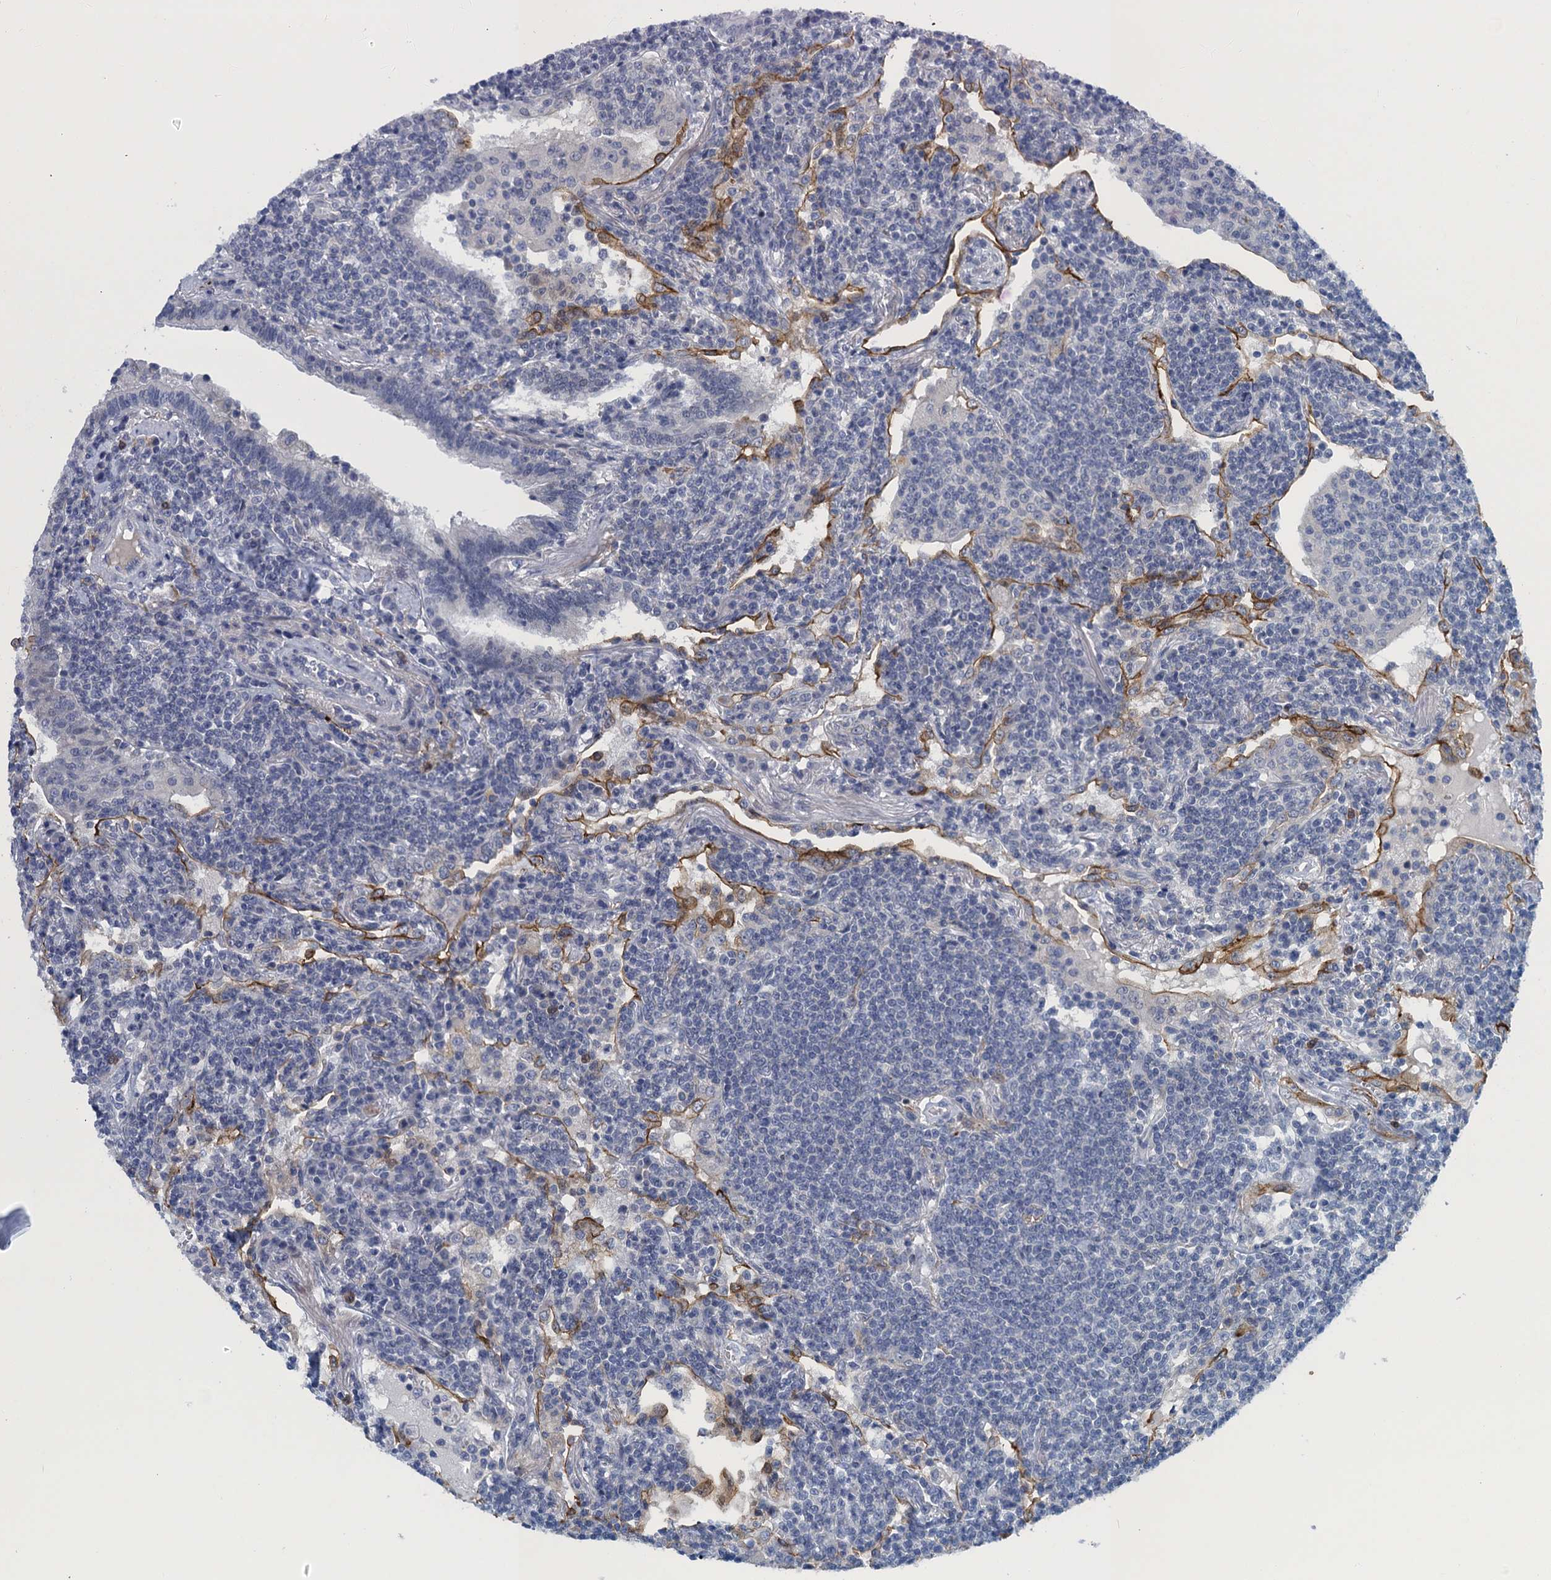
{"staining": {"intensity": "negative", "quantity": "none", "location": "none"}, "tissue": "lymphoma", "cell_type": "Tumor cells", "image_type": "cancer", "snomed": [{"axis": "morphology", "description": "Malignant lymphoma, non-Hodgkin's type, Low grade"}, {"axis": "topography", "description": "Lung"}], "caption": "Immunohistochemistry of human lymphoma reveals no positivity in tumor cells.", "gene": "SCEL", "patient": {"sex": "female", "age": 71}}